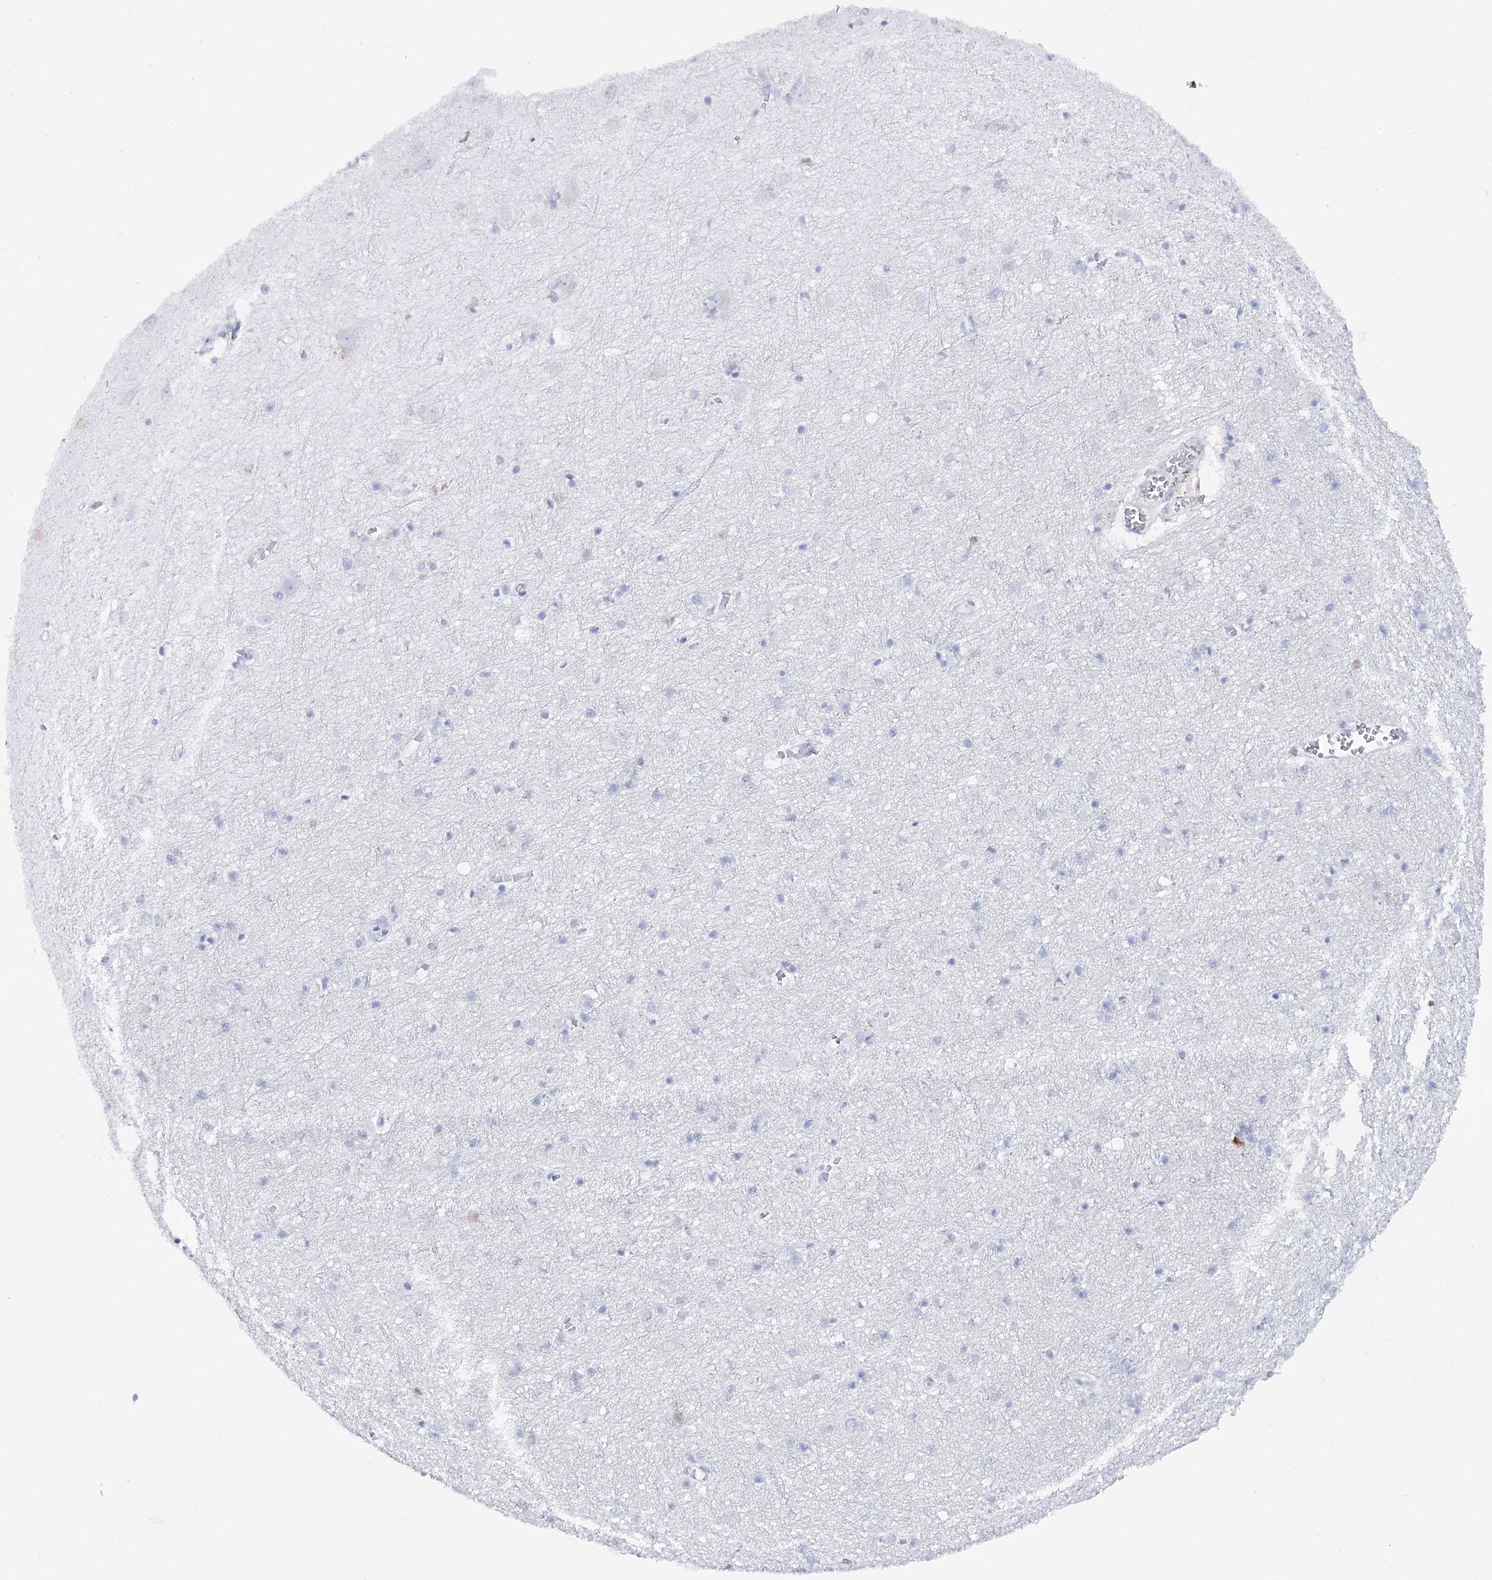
{"staining": {"intensity": "negative", "quantity": "none", "location": "none"}, "tissue": "cerebral cortex", "cell_type": "Endothelial cells", "image_type": "normal", "snomed": [{"axis": "morphology", "description": "Normal tissue, NOS"}, {"axis": "topography", "description": "Cerebral cortex"}], "caption": "The IHC image has no significant positivity in endothelial cells of cerebral cortex. (DAB IHC with hematoxylin counter stain).", "gene": "UGDH", "patient": {"sex": "female", "age": 64}}